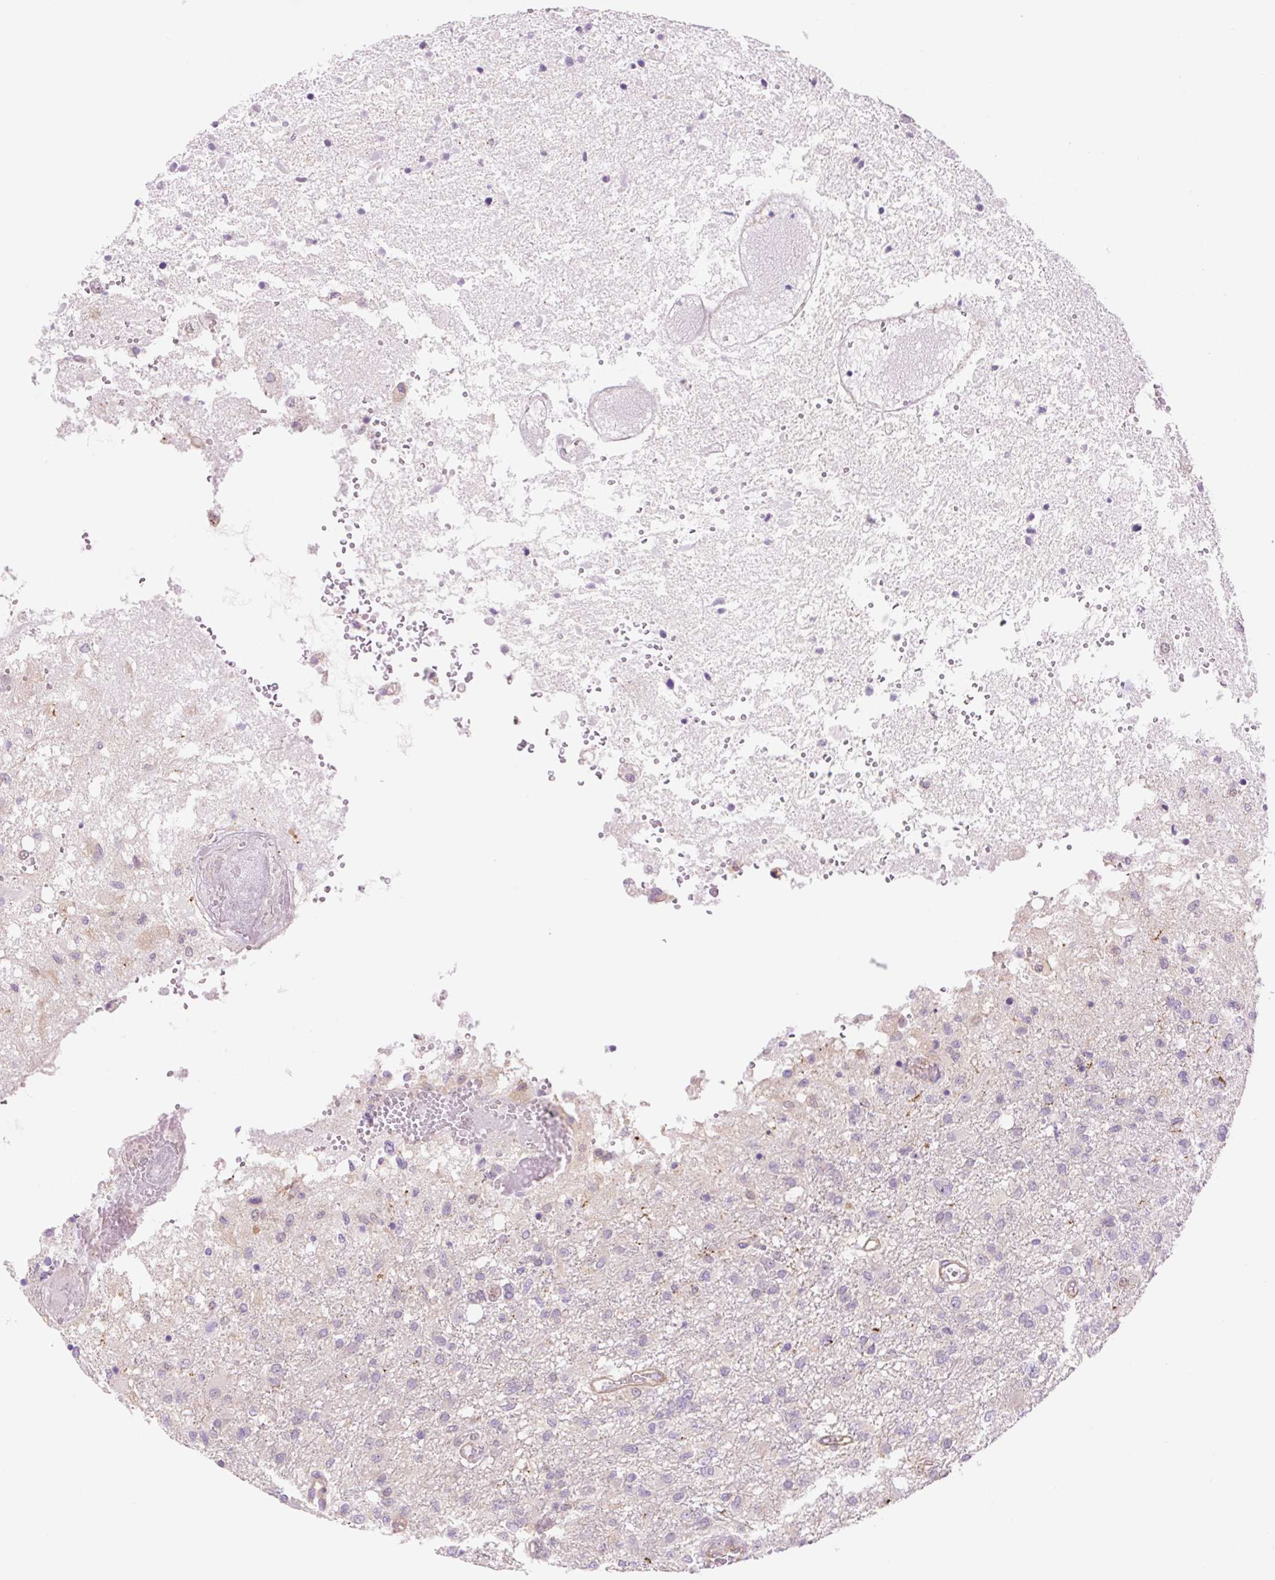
{"staining": {"intensity": "negative", "quantity": "none", "location": "none"}, "tissue": "glioma", "cell_type": "Tumor cells", "image_type": "cancer", "snomed": [{"axis": "morphology", "description": "Glioma, malignant, High grade"}, {"axis": "topography", "description": "Brain"}], "caption": "This micrograph is of malignant high-grade glioma stained with immunohistochemistry to label a protein in brown with the nuclei are counter-stained blue. There is no positivity in tumor cells.", "gene": "NLRP5", "patient": {"sex": "female", "age": 74}}